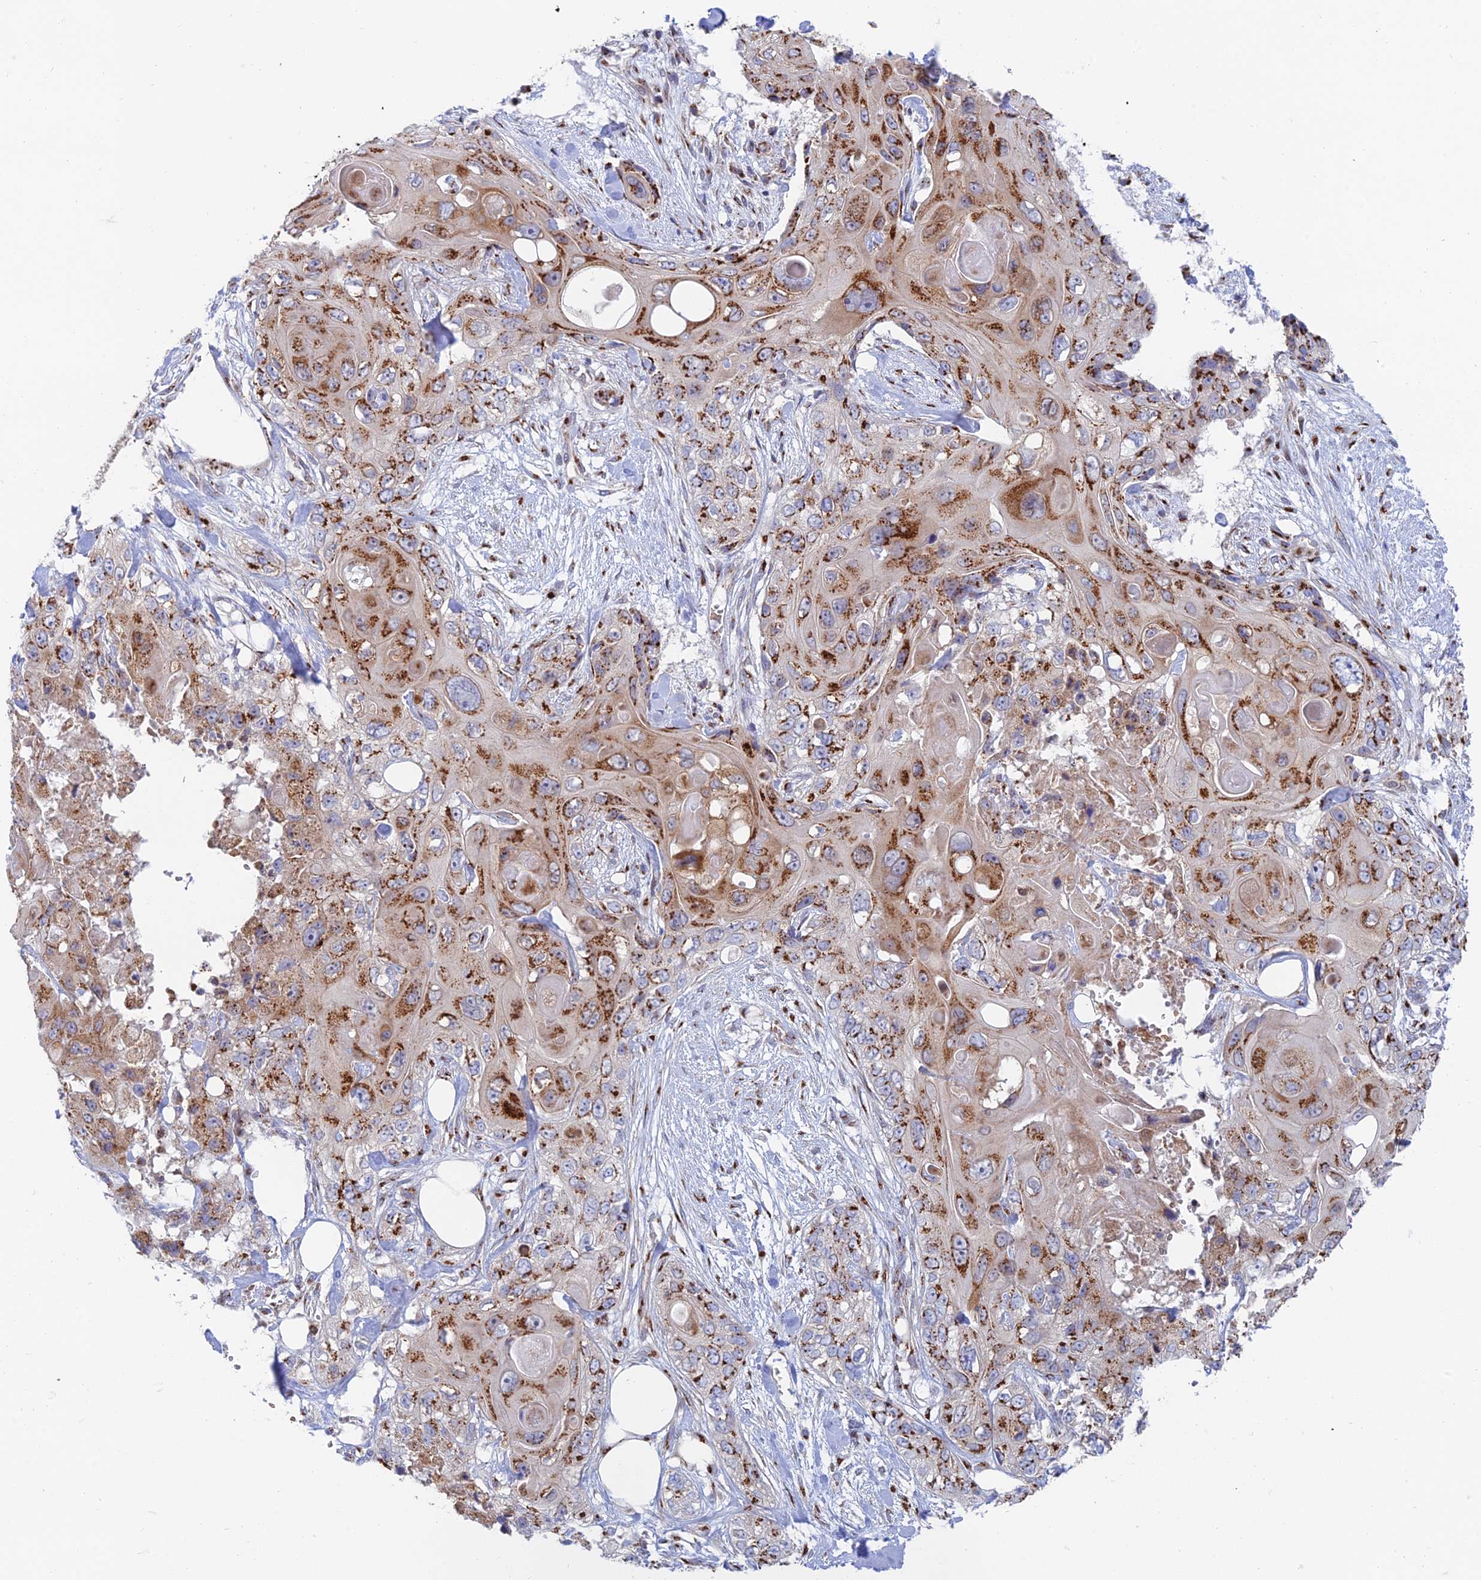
{"staining": {"intensity": "strong", "quantity": ">75%", "location": "cytoplasmic/membranous"}, "tissue": "skin cancer", "cell_type": "Tumor cells", "image_type": "cancer", "snomed": [{"axis": "morphology", "description": "Normal tissue, NOS"}, {"axis": "morphology", "description": "Squamous cell carcinoma, NOS"}, {"axis": "topography", "description": "Skin"}], "caption": "There is high levels of strong cytoplasmic/membranous staining in tumor cells of skin cancer, as demonstrated by immunohistochemical staining (brown color).", "gene": "HS2ST1", "patient": {"sex": "male", "age": 72}}